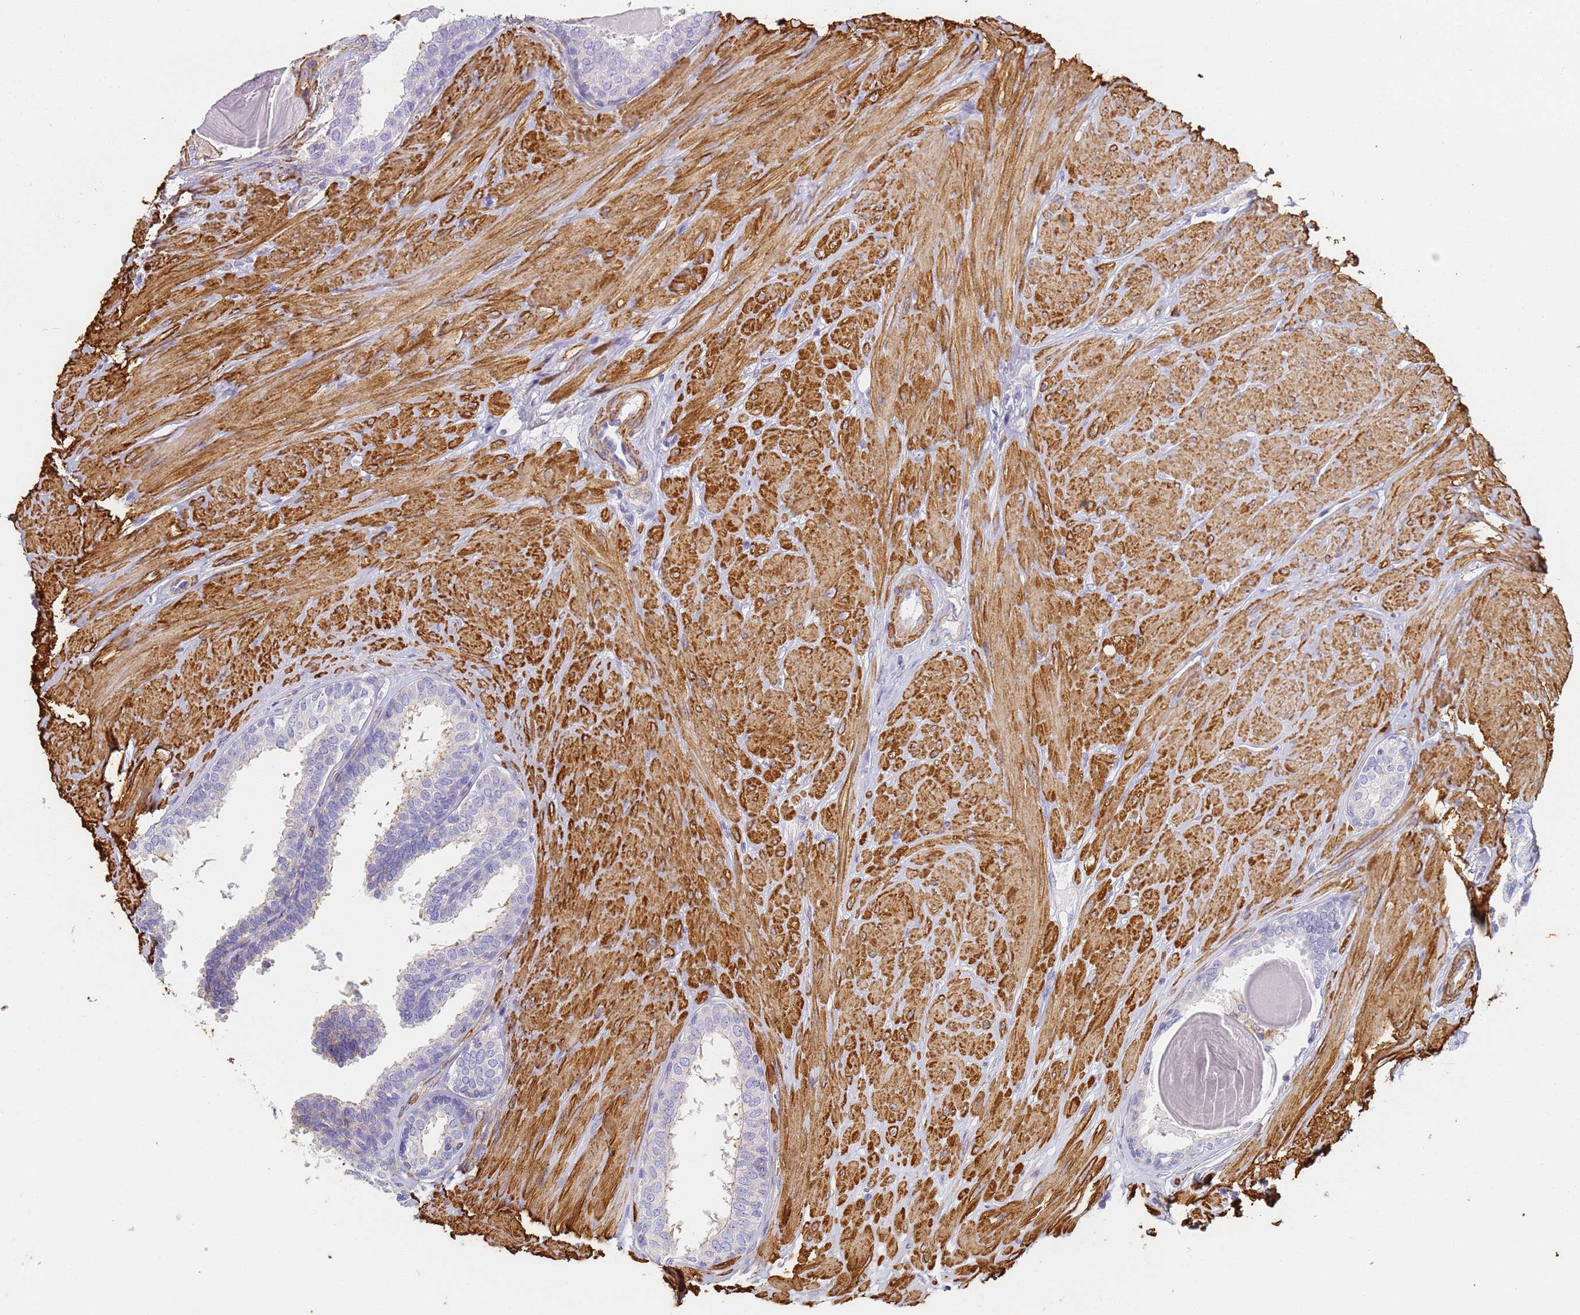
{"staining": {"intensity": "negative", "quantity": "none", "location": "none"}, "tissue": "prostate cancer", "cell_type": "Tumor cells", "image_type": "cancer", "snomed": [{"axis": "morphology", "description": "Adenocarcinoma, High grade"}, {"axis": "topography", "description": "Prostate"}], "caption": "Tumor cells are negative for protein expression in human high-grade adenocarcinoma (prostate).", "gene": "TPM1", "patient": {"sex": "male", "age": 62}}